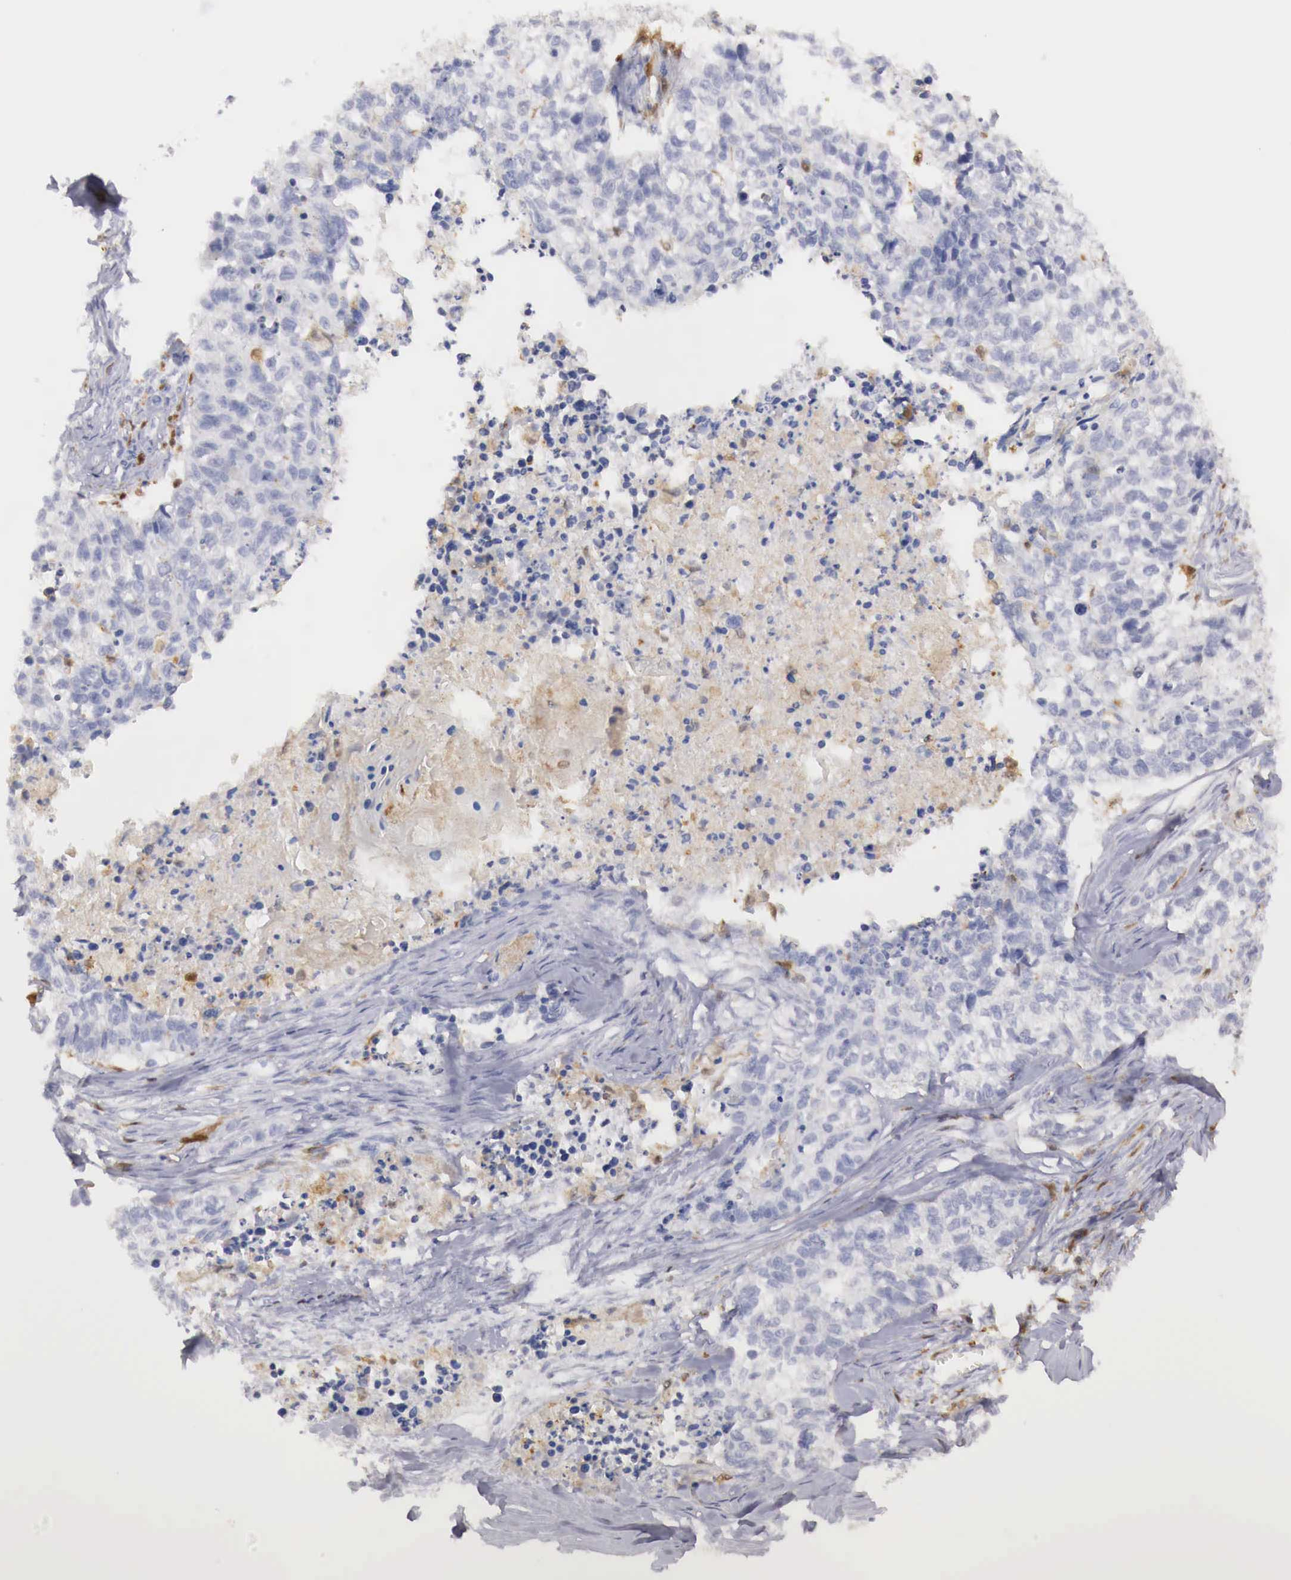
{"staining": {"intensity": "negative", "quantity": "none", "location": "none"}, "tissue": "lung cancer", "cell_type": "Tumor cells", "image_type": "cancer", "snomed": [{"axis": "morphology", "description": "Squamous cell carcinoma, NOS"}, {"axis": "topography", "description": "Lymph node"}, {"axis": "topography", "description": "Lung"}], "caption": "DAB (3,3'-diaminobenzidine) immunohistochemical staining of human lung cancer (squamous cell carcinoma) reveals no significant staining in tumor cells.", "gene": "RENBP", "patient": {"sex": "male", "age": 74}}